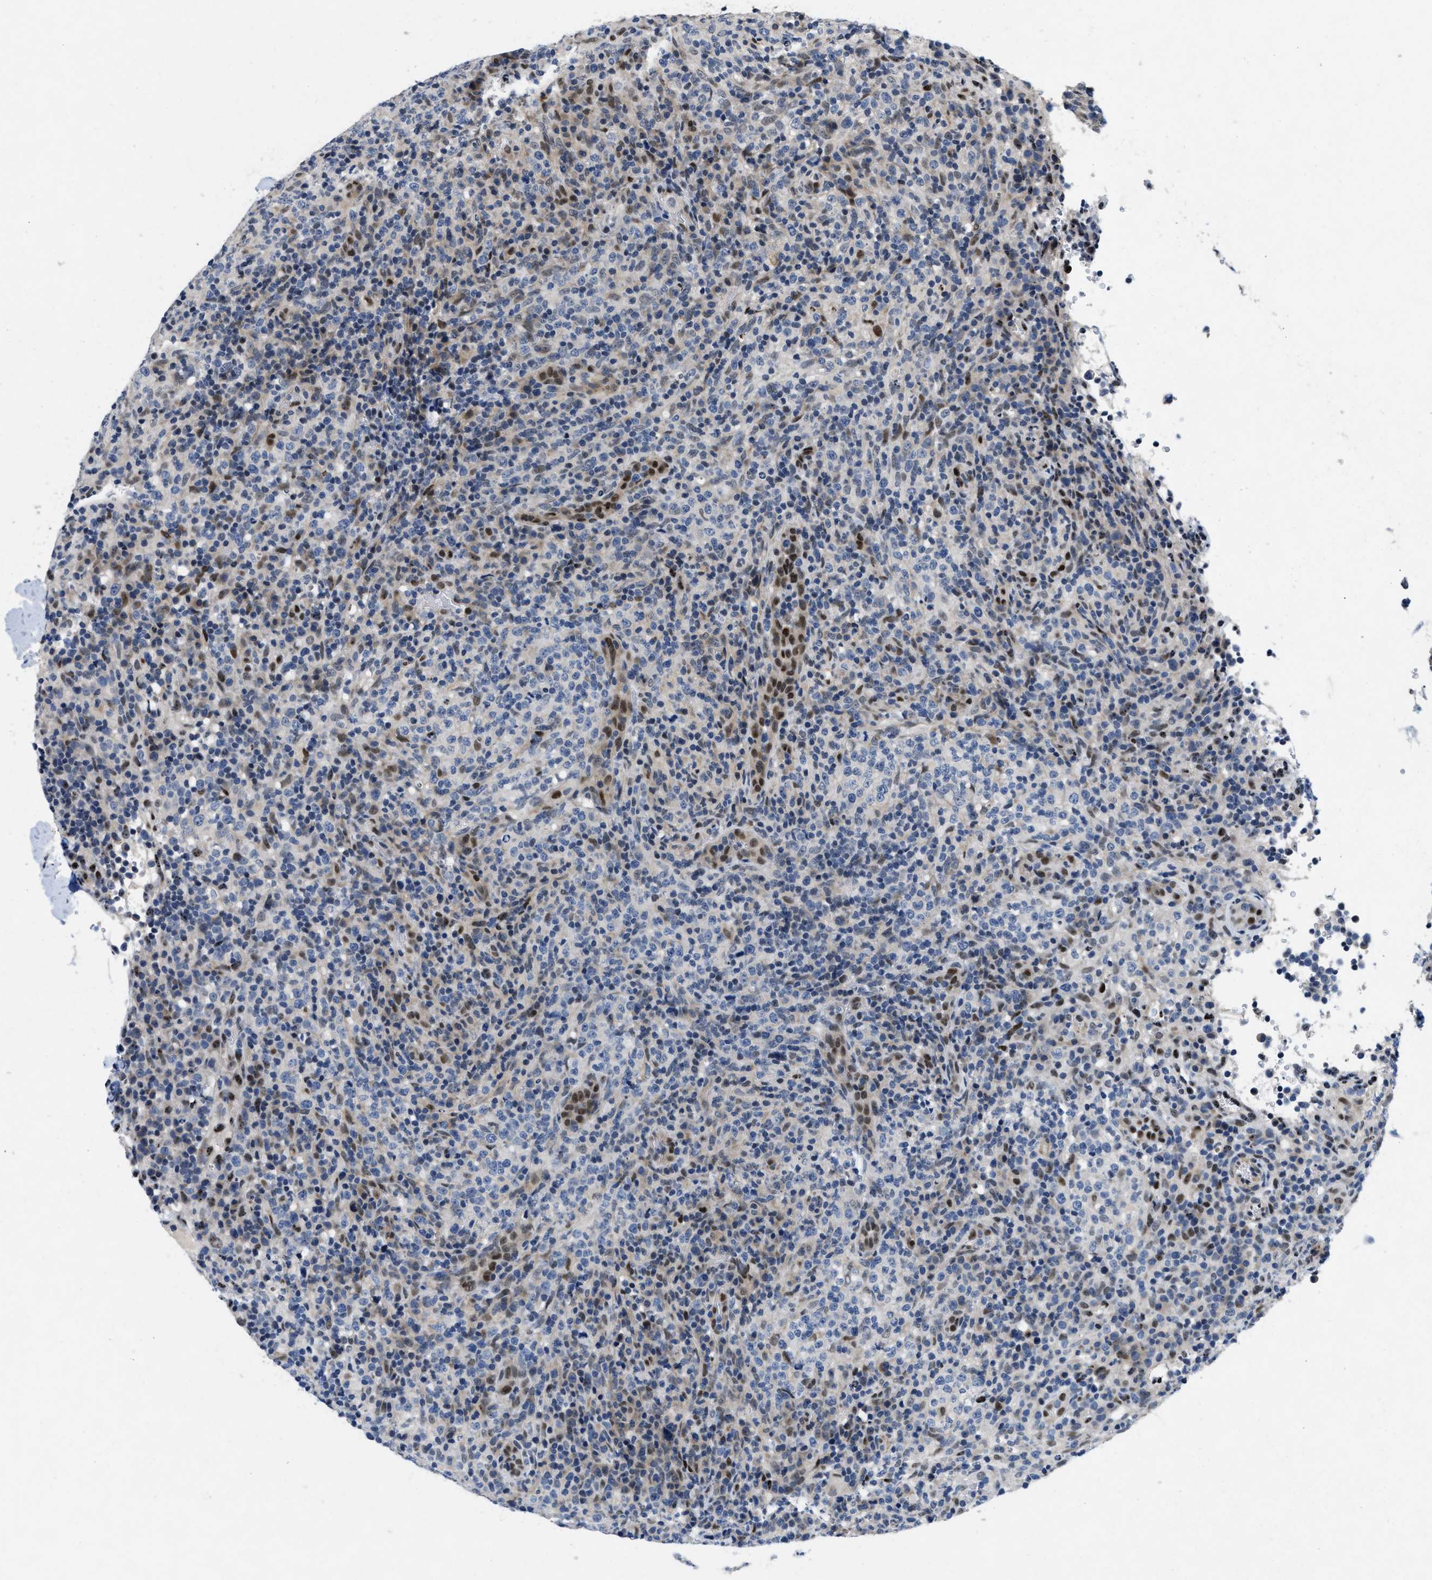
{"staining": {"intensity": "negative", "quantity": "none", "location": "none"}, "tissue": "lymphoma", "cell_type": "Tumor cells", "image_type": "cancer", "snomed": [{"axis": "morphology", "description": "Malignant lymphoma, non-Hodgkin's type, High grade"}, {"axis": "topography", "description": "Lymph node"}], "caption": "Lymphoma stained for a protein using immunohistochemistry (IHC) demonstrates no staining tumor cells.", "gene": "VIP", "patient": {"sex": "female", "age": 76}}